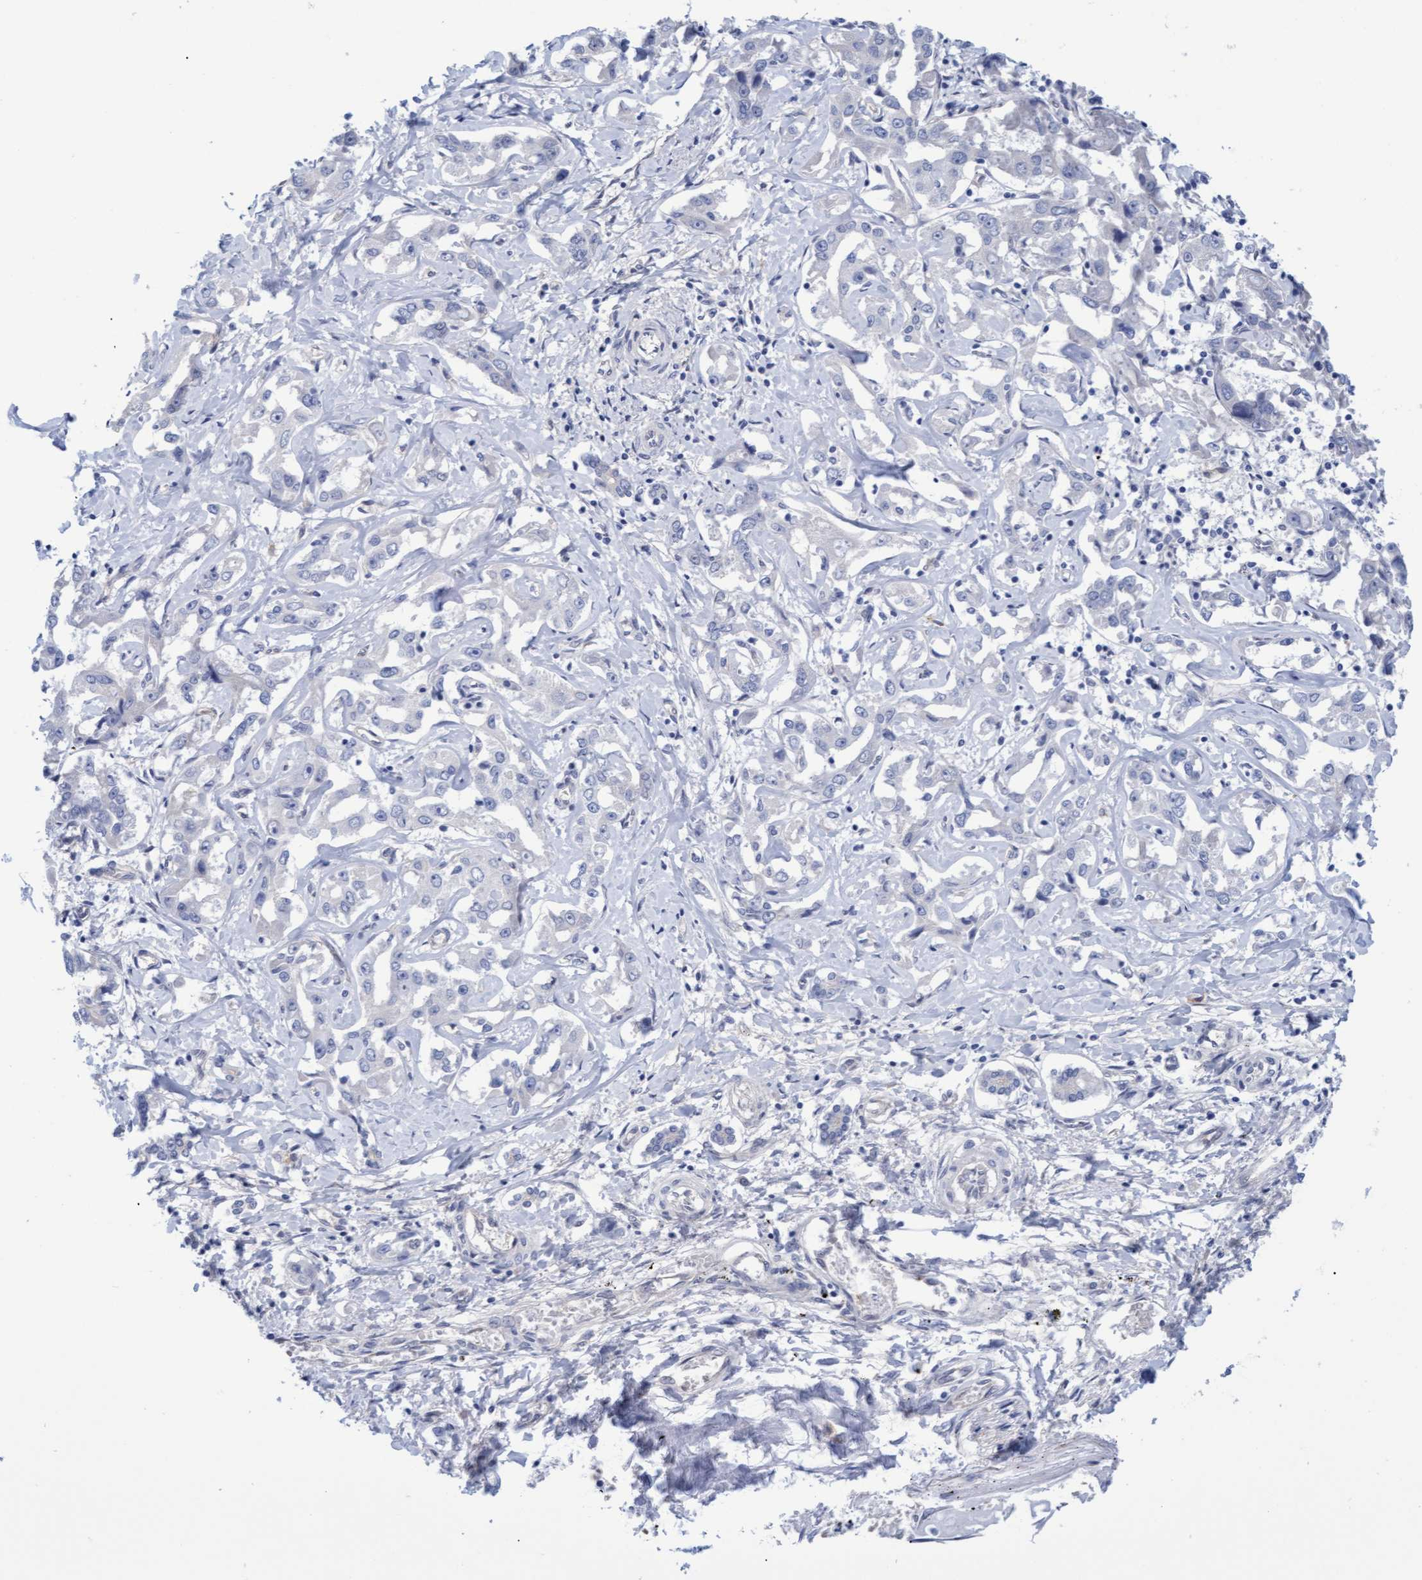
{"staining": {"intensity": "negative", "quantity": "none", "location": "none"}, "tissue": "liver cancer", "cell_type": "Tumor cells", "image_type": "cancer", "snomed": [{"axis": "morphology", "description": "Cholangiocarcinoma"}, {"axis": "topography", "description": "Liver"}], "caption": "An image of human cholangiocarcinoma (liver) is negative for staining in tumor cells.", "gene": "STXBP1", "patient": {"sex": "male", "age": 59}}